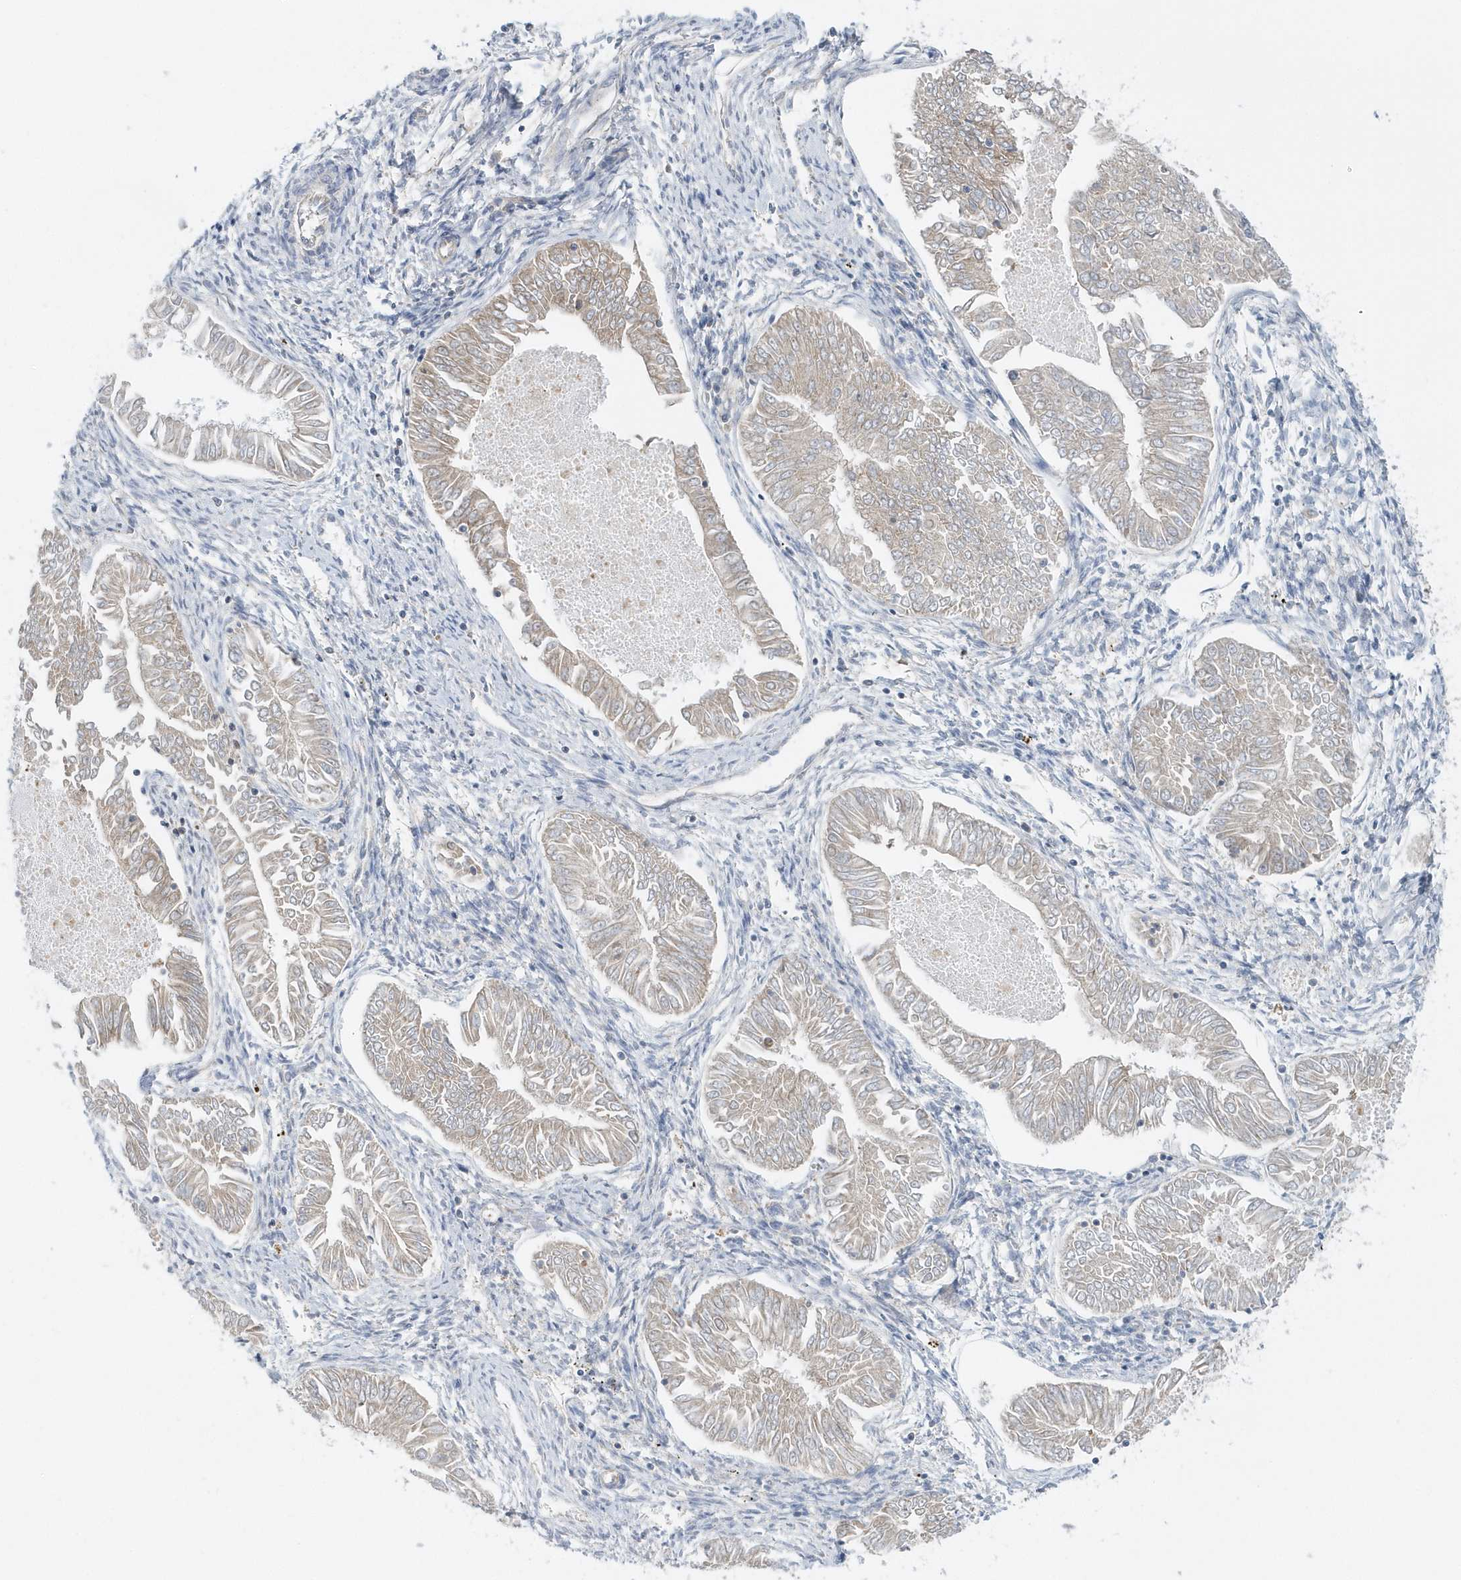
{"staining": {"intensity": "weak", "quantity": "<25%", "location": "cytoplasmic/membranous"}, "tissue": "endometrial cancer", "cell_type": "Tumor cells", "image_type": "cancer", "snomed": [{"axis": "morphology", "description": "Adenocarcinoma, NOS"}, {"axis": "topography", "description": "Endometrium"}], "caption": "Immunohistochemical staining of human endometrial cancer (adenocarcinoma) shows no significant positivity in tumor cells. (Brightfield microscopy of DAB IHC at high magnification).", "gene": "EIF3C", "patient": {"sex": "female", "age": 53}}